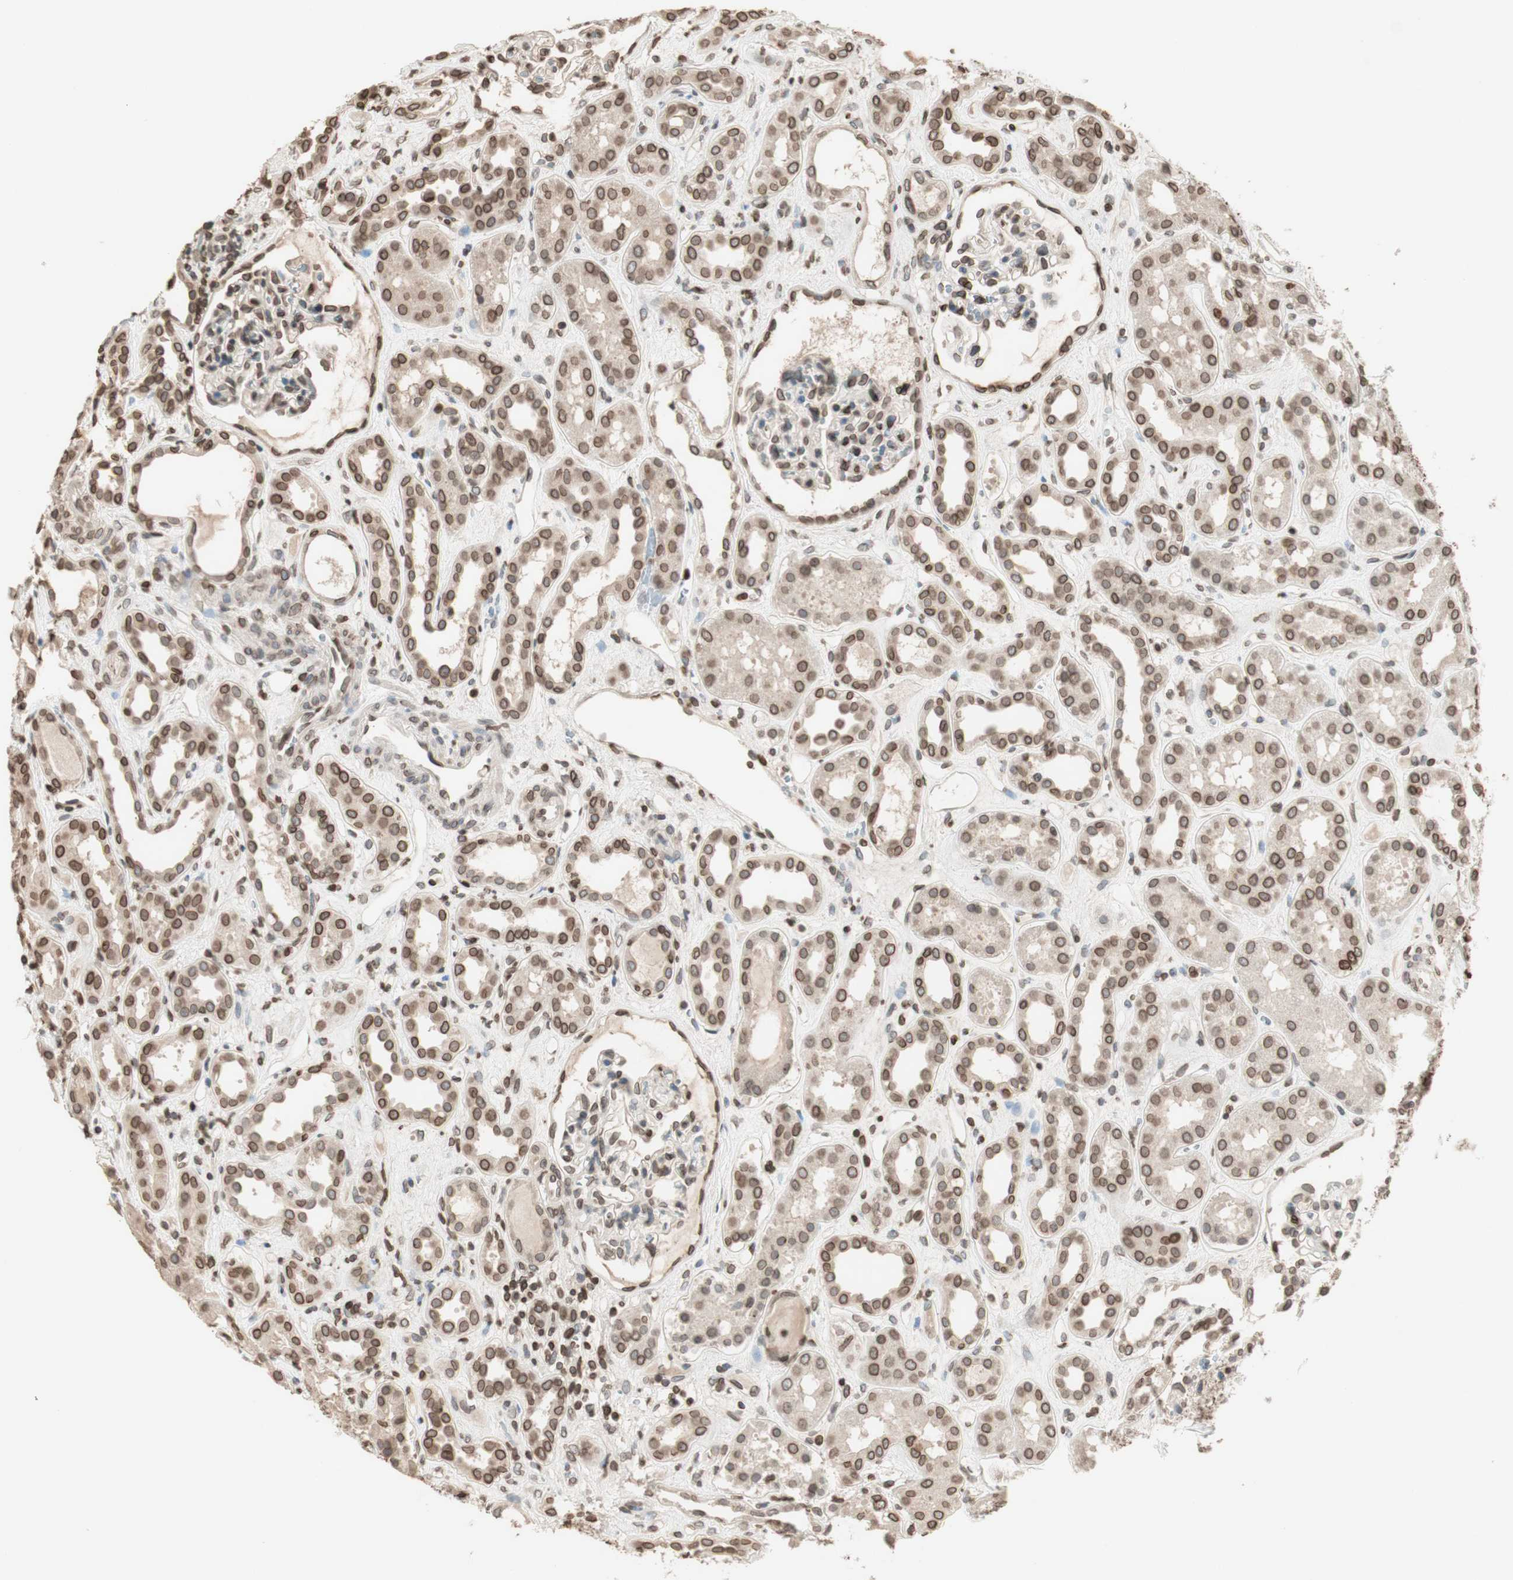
{"staining": {"intensity": "moderate", "quantity": "25%-75%", "location": "nuclear"}, "tissue": "kidney", "cell_type": "Cells in glomeruli", "image_type": "normal", "snomed": [{"axis": "morphology", "description": "Normal tissue, NOS"}, {"axis": "topography", "description": "Kidney"}], "caption": "Immunohistochemistry (IHC) of benign kidney exhibits medium levels of moderate nuclear expression in about 25%-75% of cells in glomeruli.", "gene": "TMPO", "patient": {"sex": "male", "age": 59}}